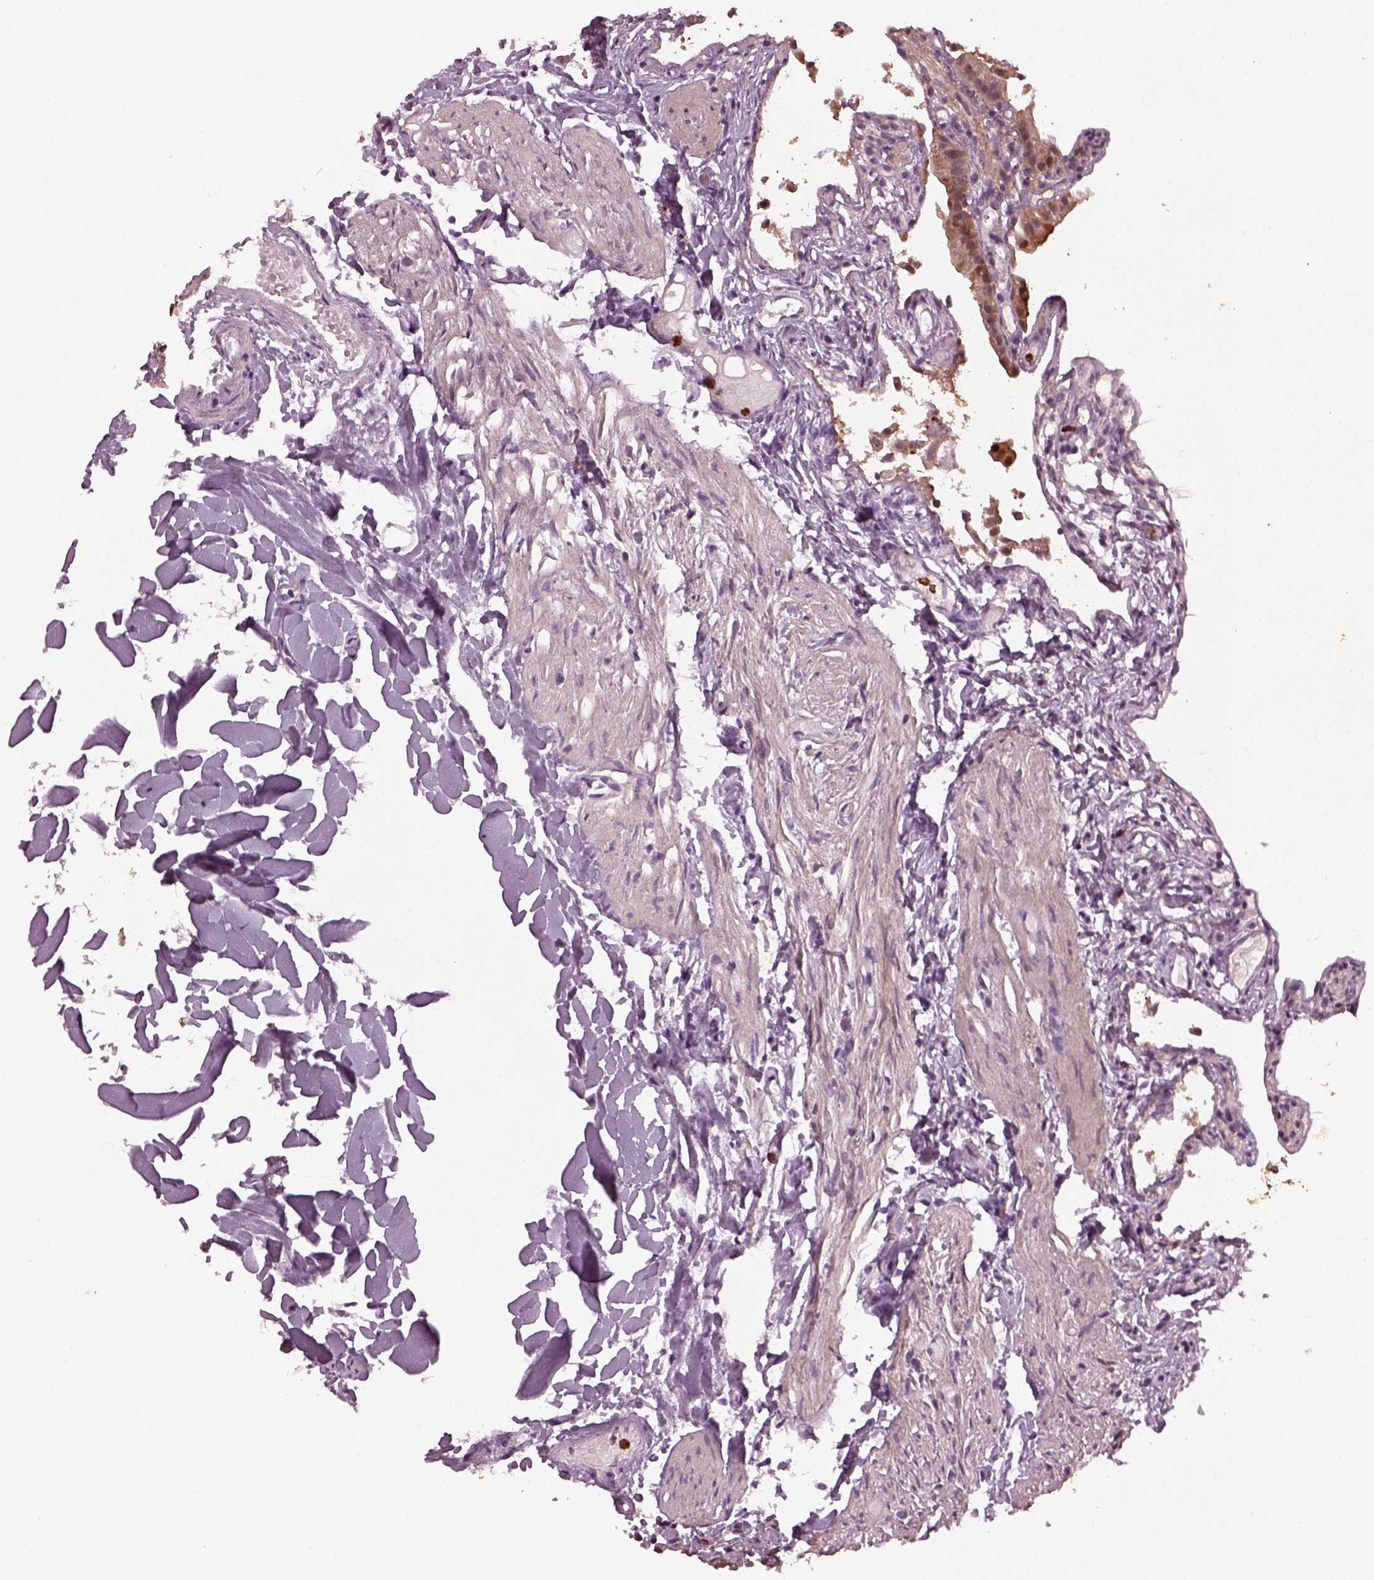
{"staining": {"intensity": "moderate", "quantity": ">75%", "location": "cytoplasmic/membranous"}, "tissue": "gallbladder", "cell_type": "Glandular cells", "image_type": "normal", "snomed": [{"axis": "morphology", "description": "Normal tissue, NOS"}, {"axis": "topography", "description": "Gallbladder"}], "caption": "Gallbladder was stained to show a protein in brown. There is medium levels of moderate cytoplasmic/membranous positivity in about >75% of glandular cells. The staining was performed using DAB, with brown indicating positive protein expression. Nuclei are stained blue with hematoxylin.", "gene": "RUFY3", "patient": {"sex": "female", "age": 47}}